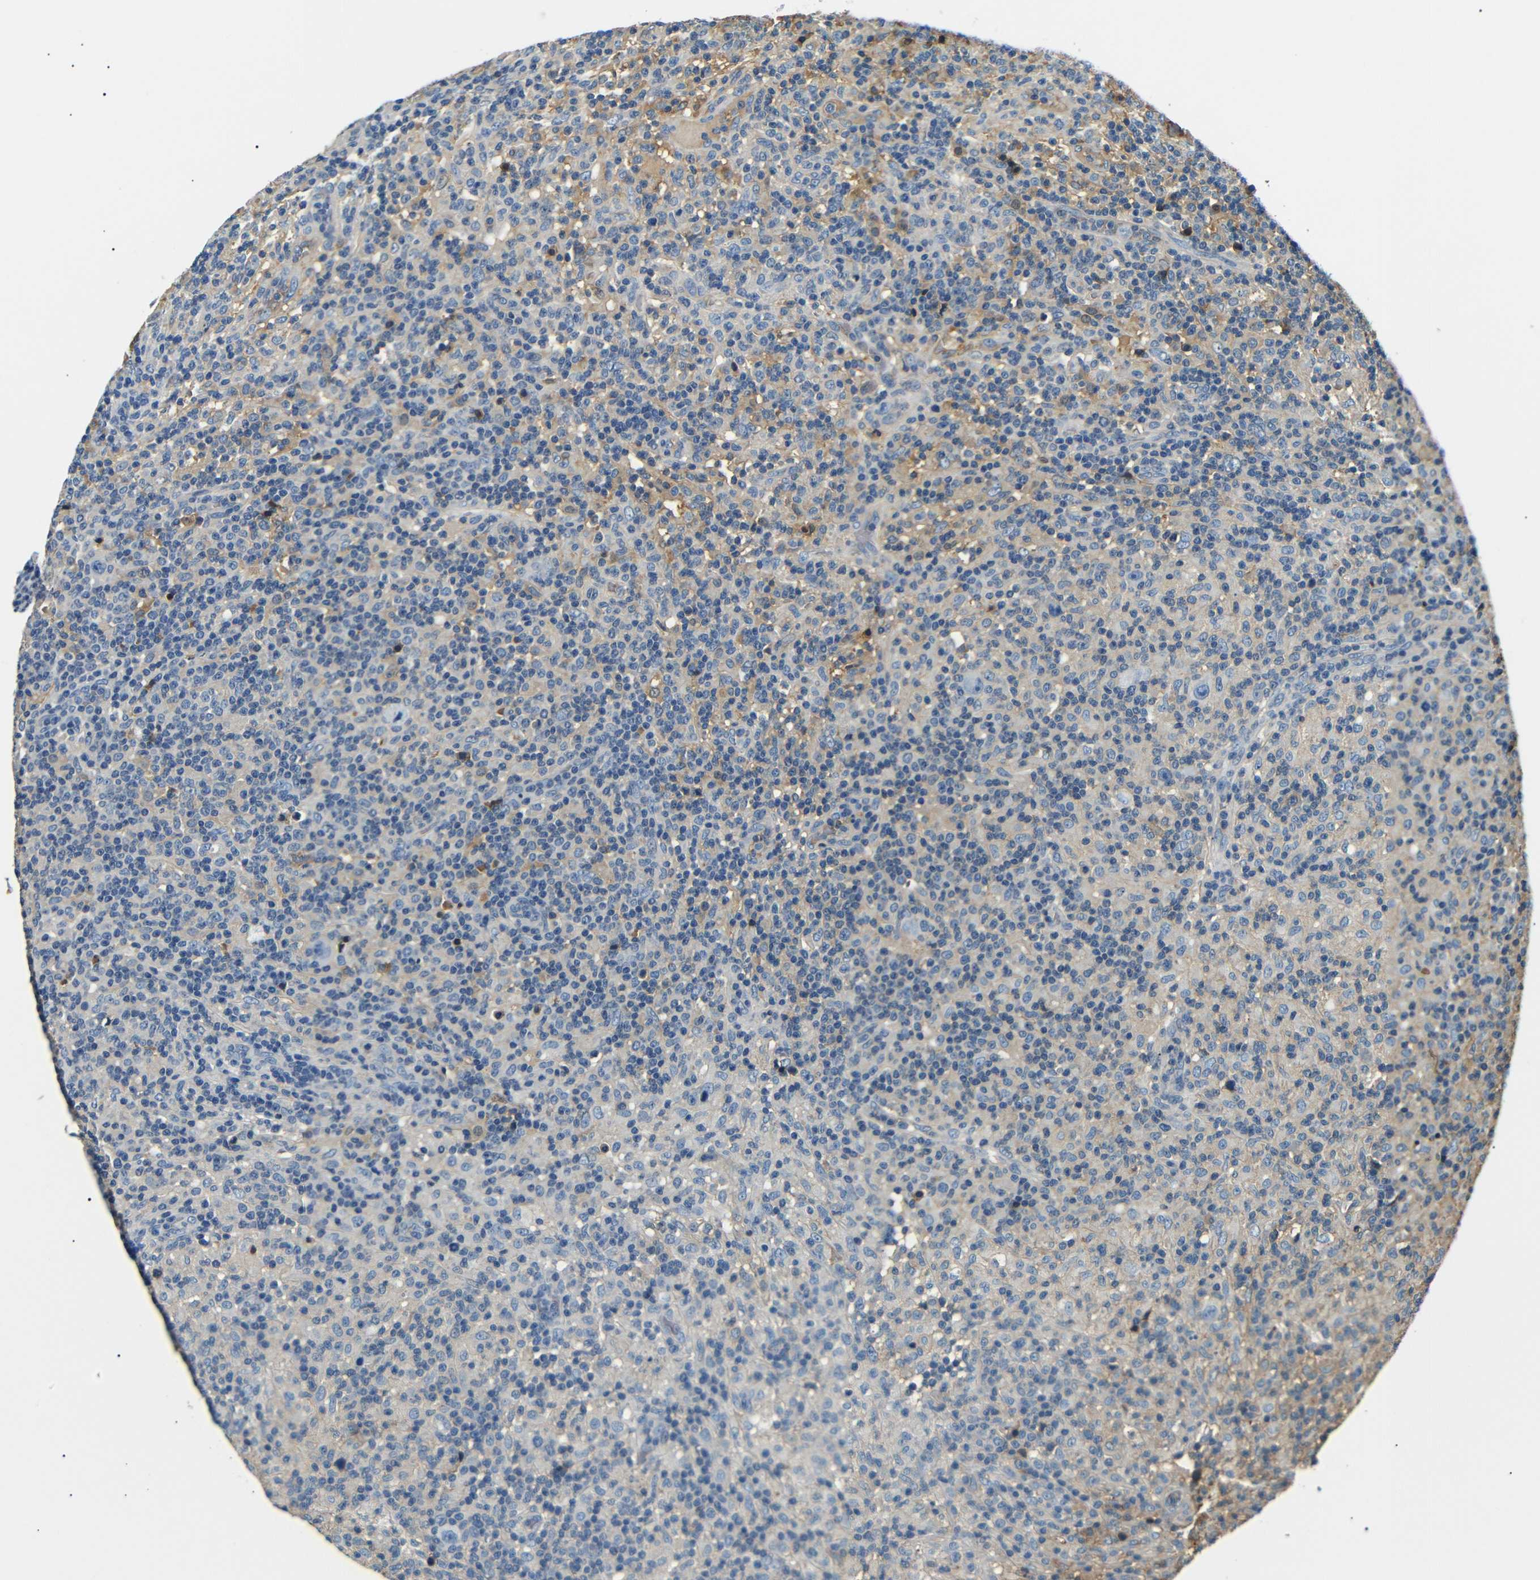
{"staining": {"intensity": "negative", "quantity": "none", "location": "none"}, "tissue": "lymphoma", "cell_type": "Tumor cells", "image_type": "cancer", "snomed": [{"axis": "morphology", "description": "Hodgkin's disease, NOS"}, {"axis": "topography", "description": "Lymph node"}], "caption": "This micrograph is of lymphoma stained with immunohistochemistry (IHC) to label a protein in brown with the nuclei are counter-stained blue. There is no staining in tumor cells.", "gene": "LHCGR", "patient": {"sex": "male", "age": 70}}